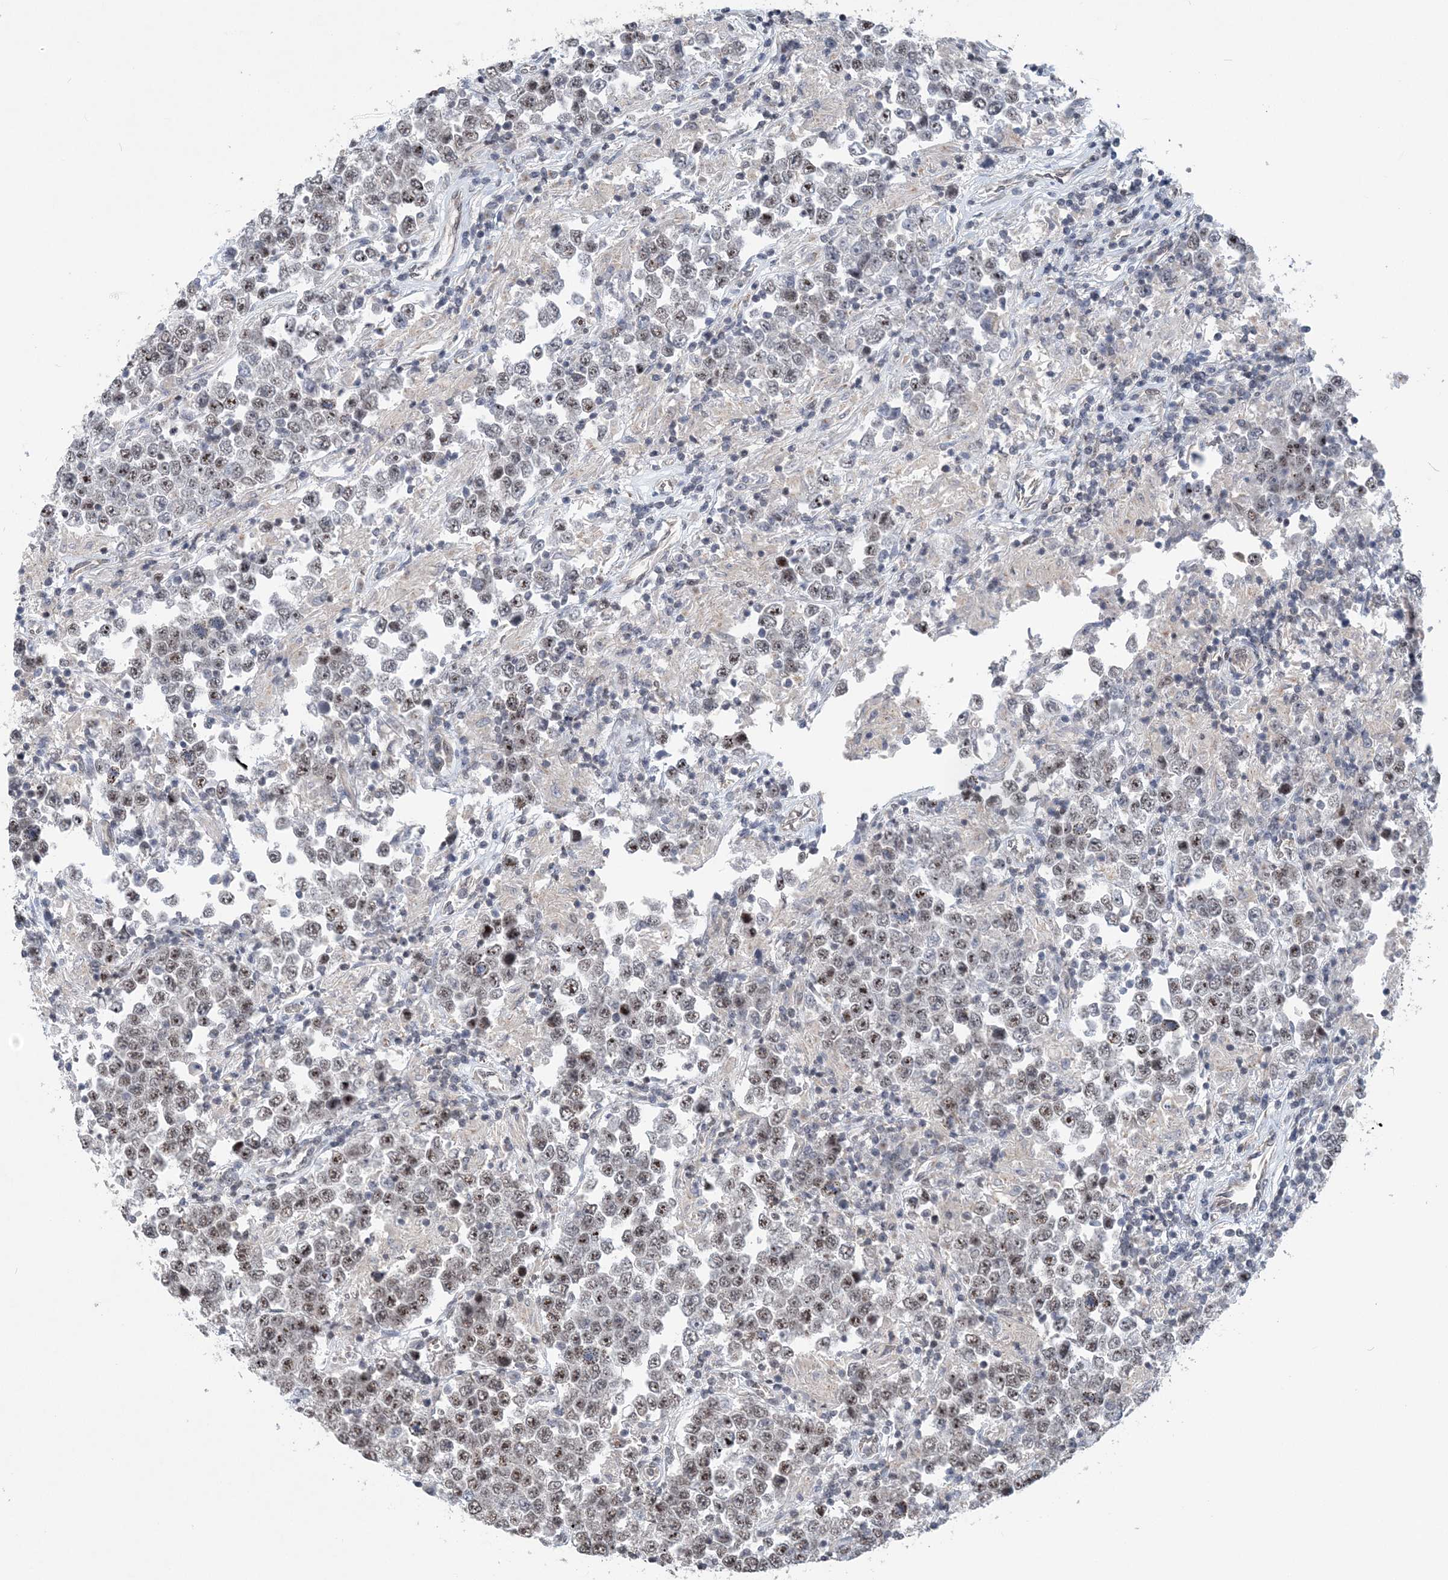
{"staining": {"intensity": "moderate", "quantity": ">75%", "location": "nuclear"}, "tissue": "testis cancer", "cell_type": "Tumor cells", "image_type": "cancer", "snomed": [{"axis": "morphology", "description": "Normal tissue, NOS"}, {"axis": "morphology", "description": "Urothelial carcinoma, High grade"}, {"axis": "morphology", "description": "Seminoma, NOS"}, {"axis": "morphology", "description": "Carcinoma, Embryonal, NOS"}, {"axis": "topography", "description": "Urinary bladder"}, {"axis": "topography", "description": "Testis"}], "caption": "Immunohistochemical staining of human testis cancer shows moderate nuclear protein expression in approximately >75% of tumor cells.", "gene": "CCDC152", "patient": {"sex": "male", "age": 41}}